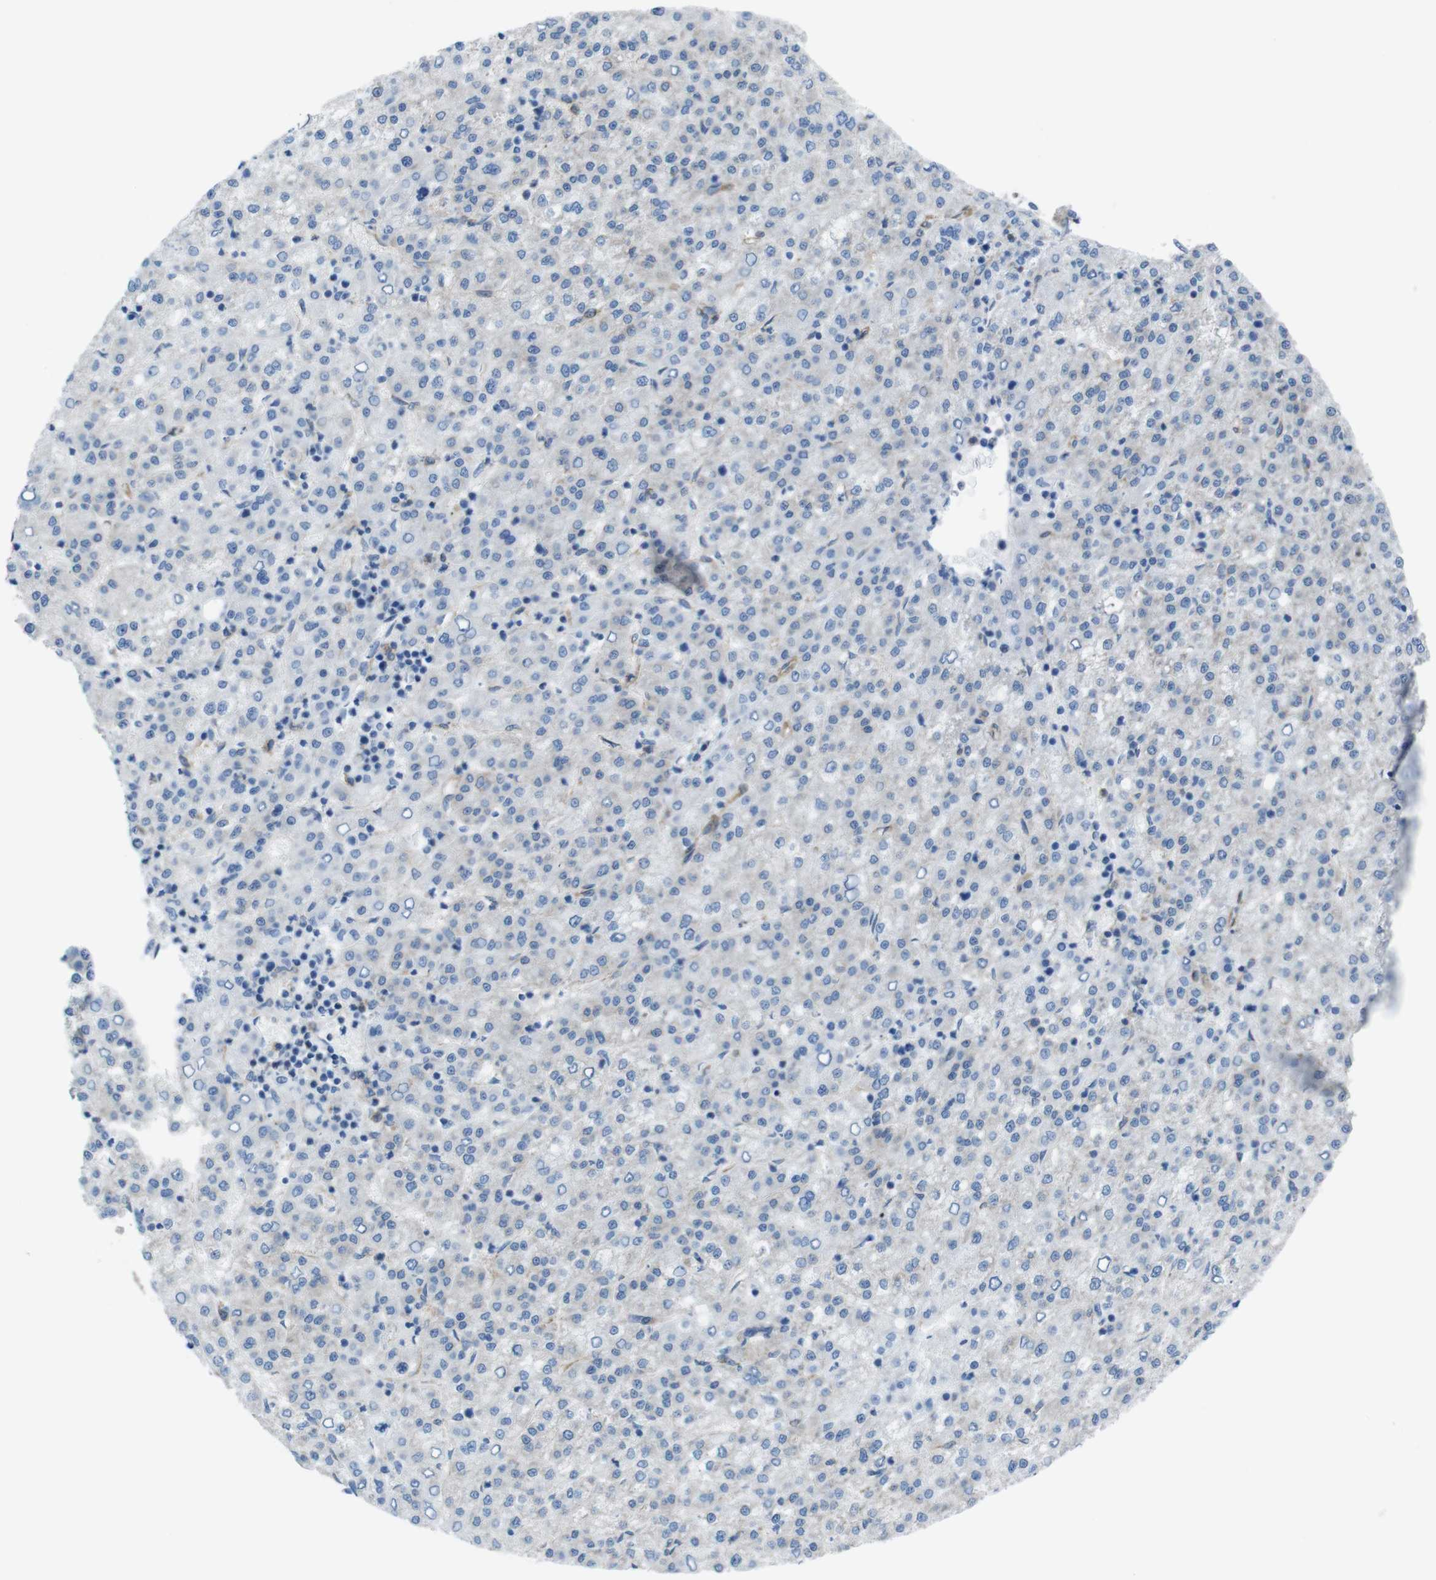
{"staining": {"intensity": "negative", "quantity": "none", "location": "none"}, "tissue": "liver cancer", "cell_type": "Tumor cells", "image_type": "cancer", "snomed": [{"axis": "morphology", "description": "Carcinoma, Hepatocellular, NOS"}, {"axis": "topography", "description": "Liver"}], "caption": "High power microscopy histopathology image of an immunohistochemistry (IHC) histopathology image of liver cancer, revealing no significant expression in tumor cells.", "gene": "DIAPH2", "patient": {"sex": "female", "age": 58}}